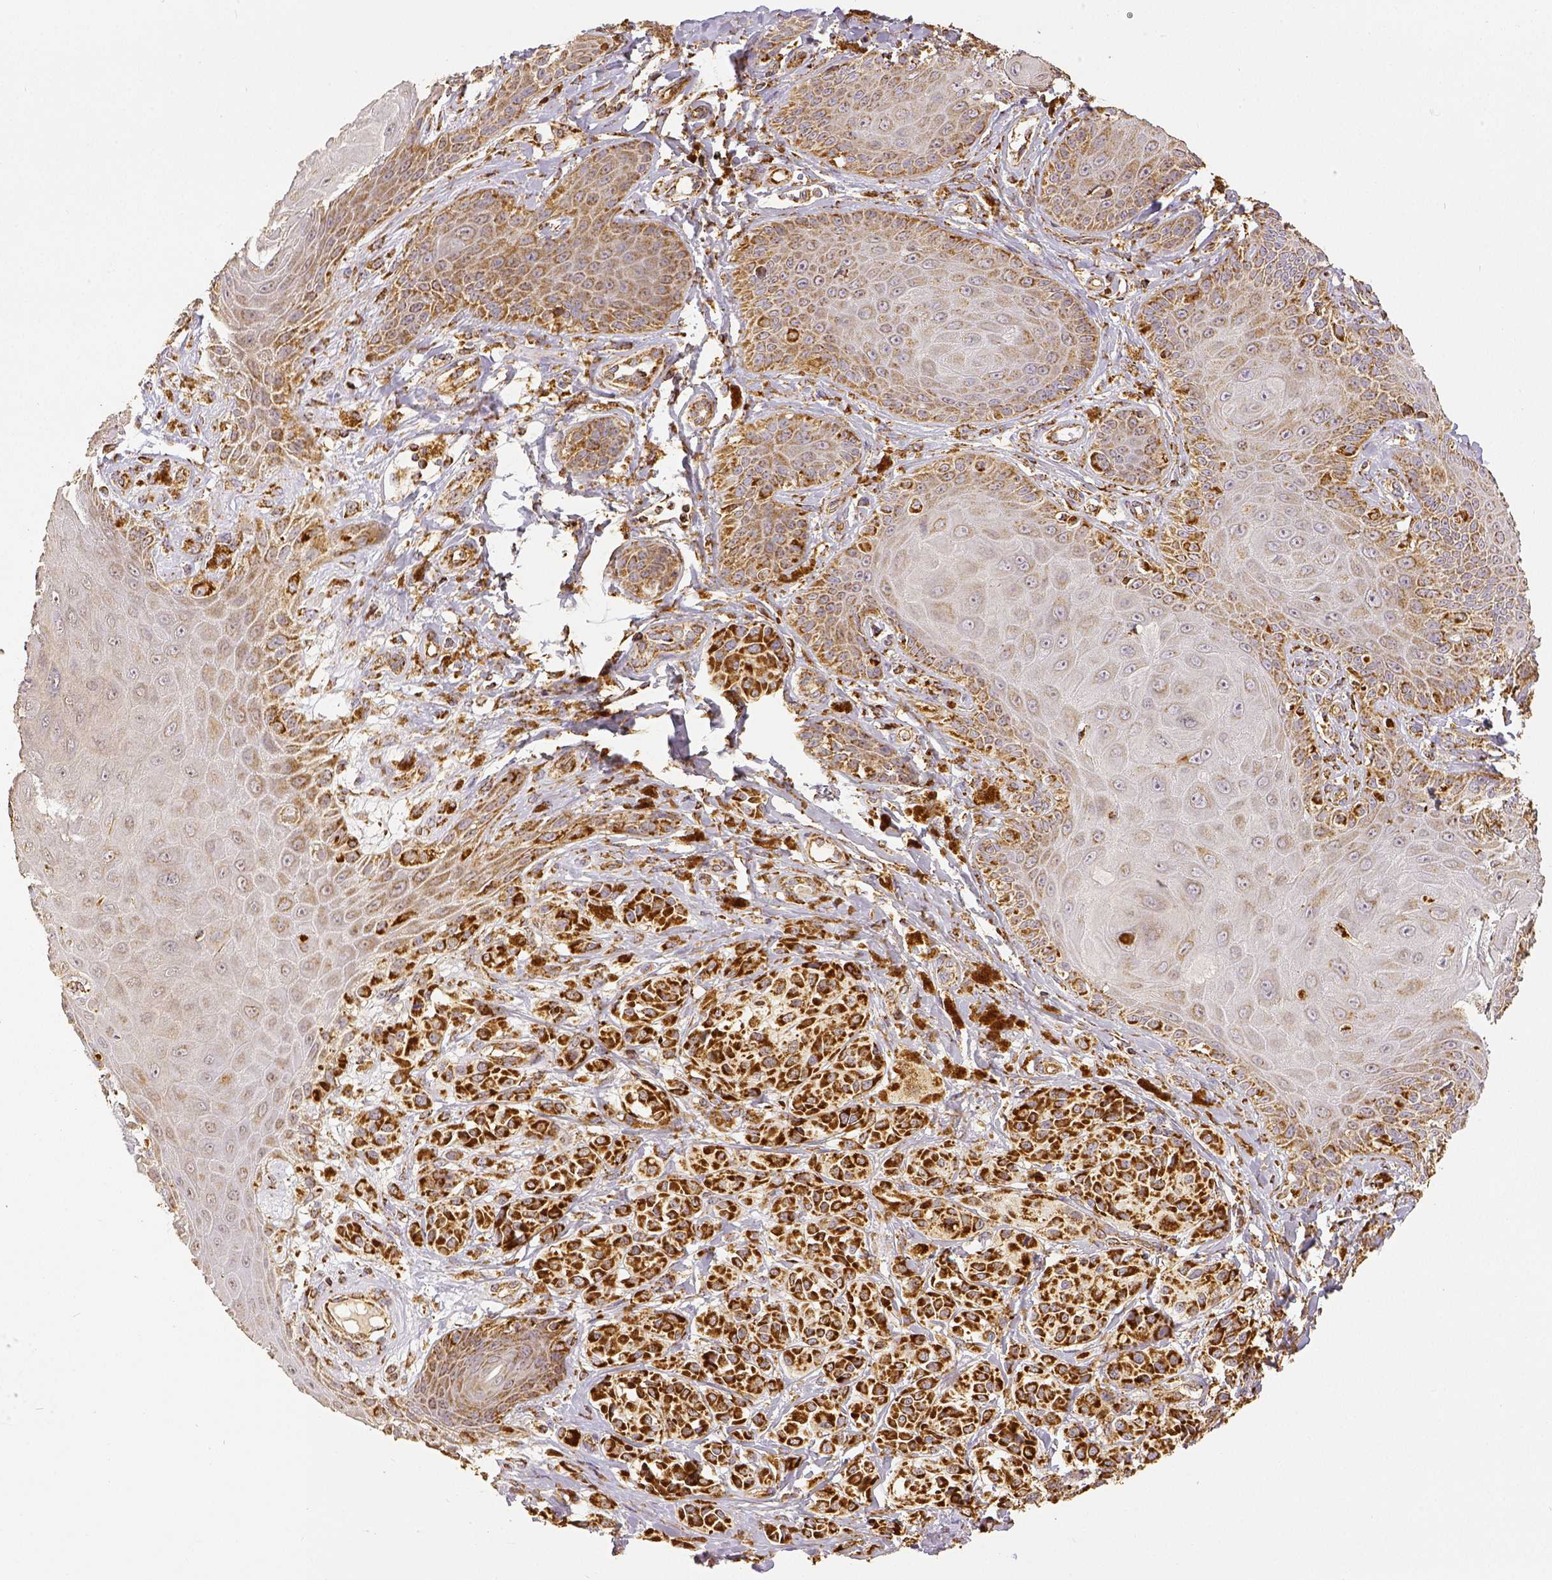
{"staining": {"intensity": "strong", "quantity": ">75%", "location": "cytoplasmic/membranous"}, "tissue": "melanoma", "cell_type": "Tumor cells", "image_type": "cancer", "snomed": [{"axis": "morphology", "description": "Malignant melanoma, NOS"}, {"axis": "topography", "description": "Skin"}], "caption": "Tumor cells exhibit high levels of strong cytoplasmic/membranous expression in about >75% of cells in human melanoma.", "gene": "SDHB", "patient": {"sex": "female", "age": 80}}